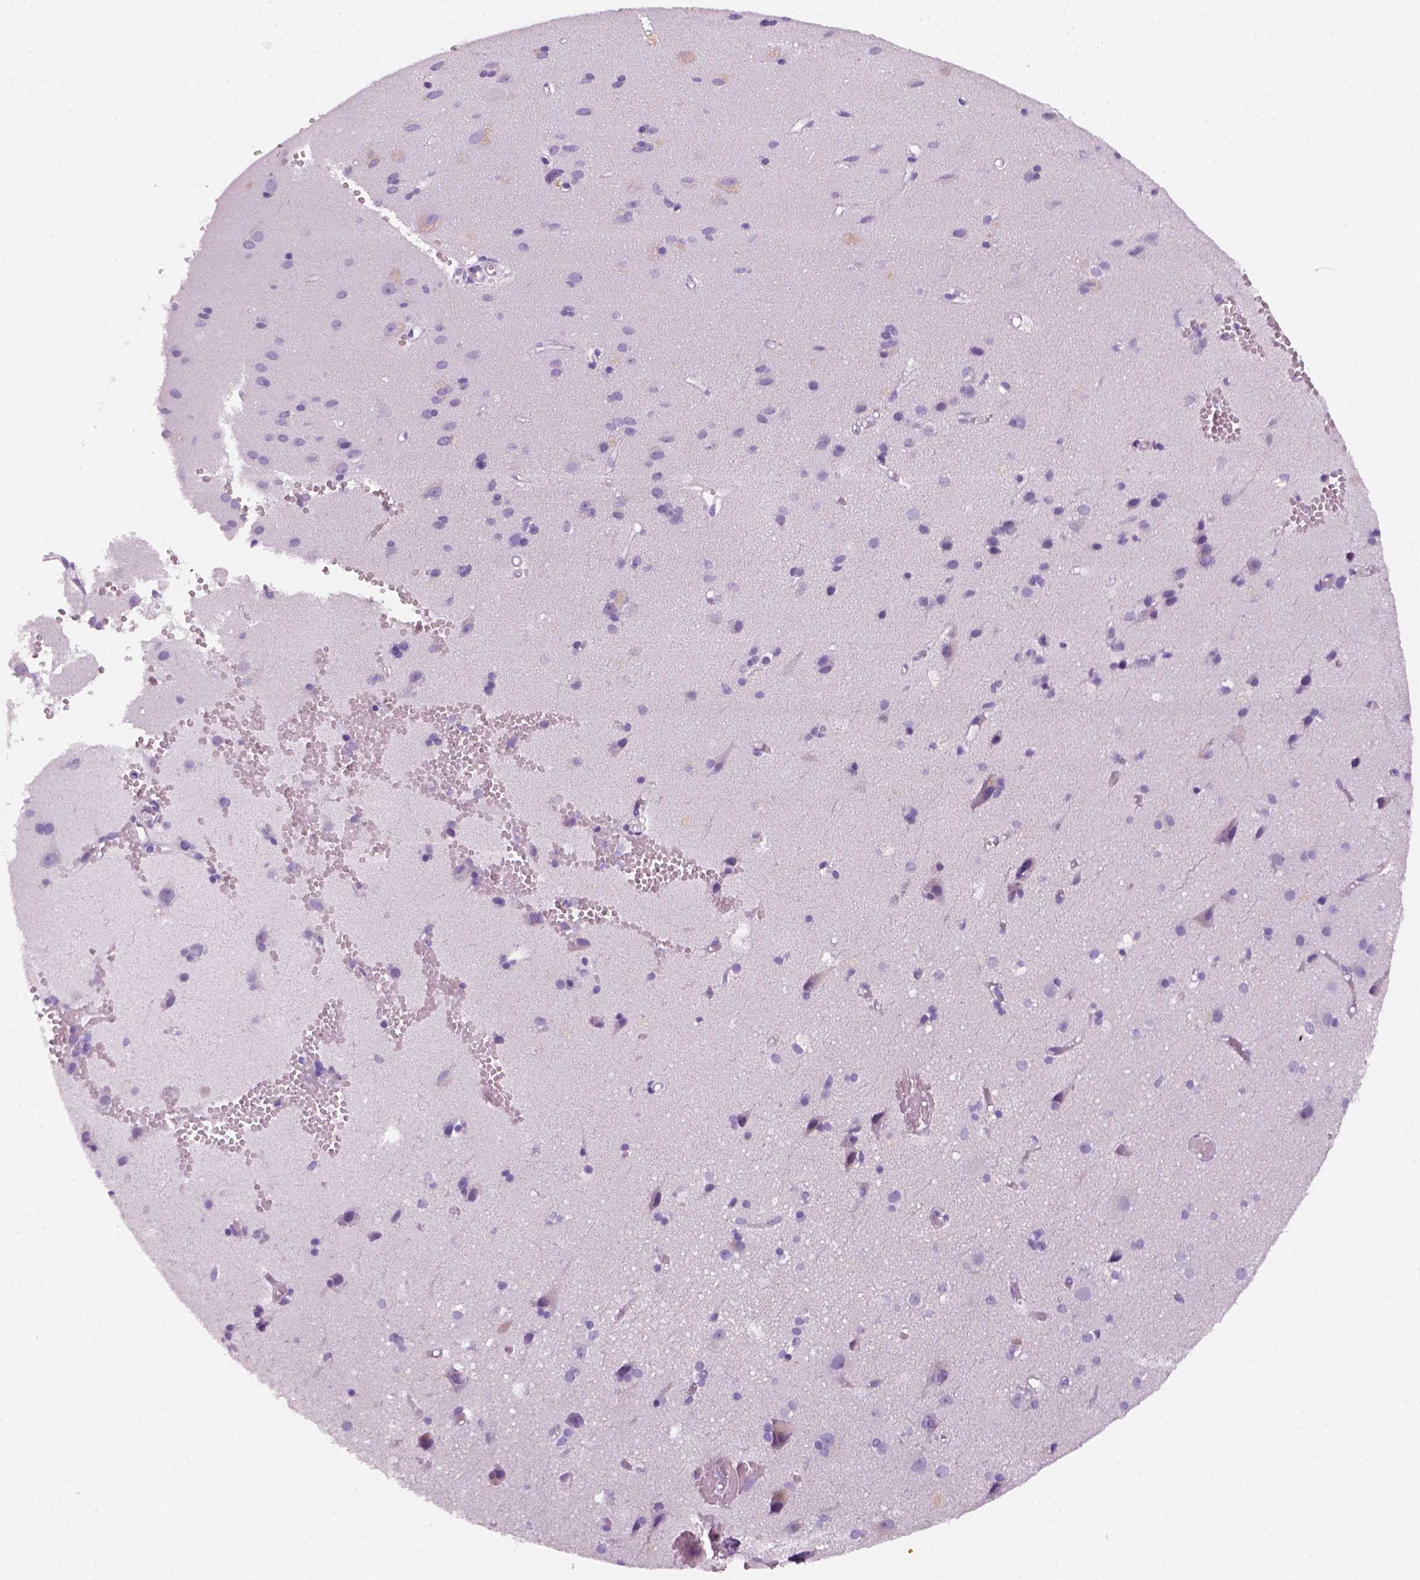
{"staining": {"intensity": "negative", "quantity": "none", "location": "none"}, "tissue": "cerebral cortex", "cell_type": "Endothelial cells", "image_type": "normal", "snomed": [{"axis": "morphology", "description": "Normal tissue, NOS"}, {"axis": "morphology", "description": "Glioma, malignant, High grade"}, {"axis": "topography", "description": "Cerebral cortex"}], "caption": "Immunohistochemistry (IHC) histopathology image of unremarkable cerebral cortex: human cerebral cortex stained with DAB exhibits no significant protein expression in endothelial cells. The staining is performed using DAB (3,3'-diaminobenzidine) brown chromogen with nuclei counter-stained in using hematoxylin.", "gene": "AQP3", "patient": {"sex": "male", "age": 71}}